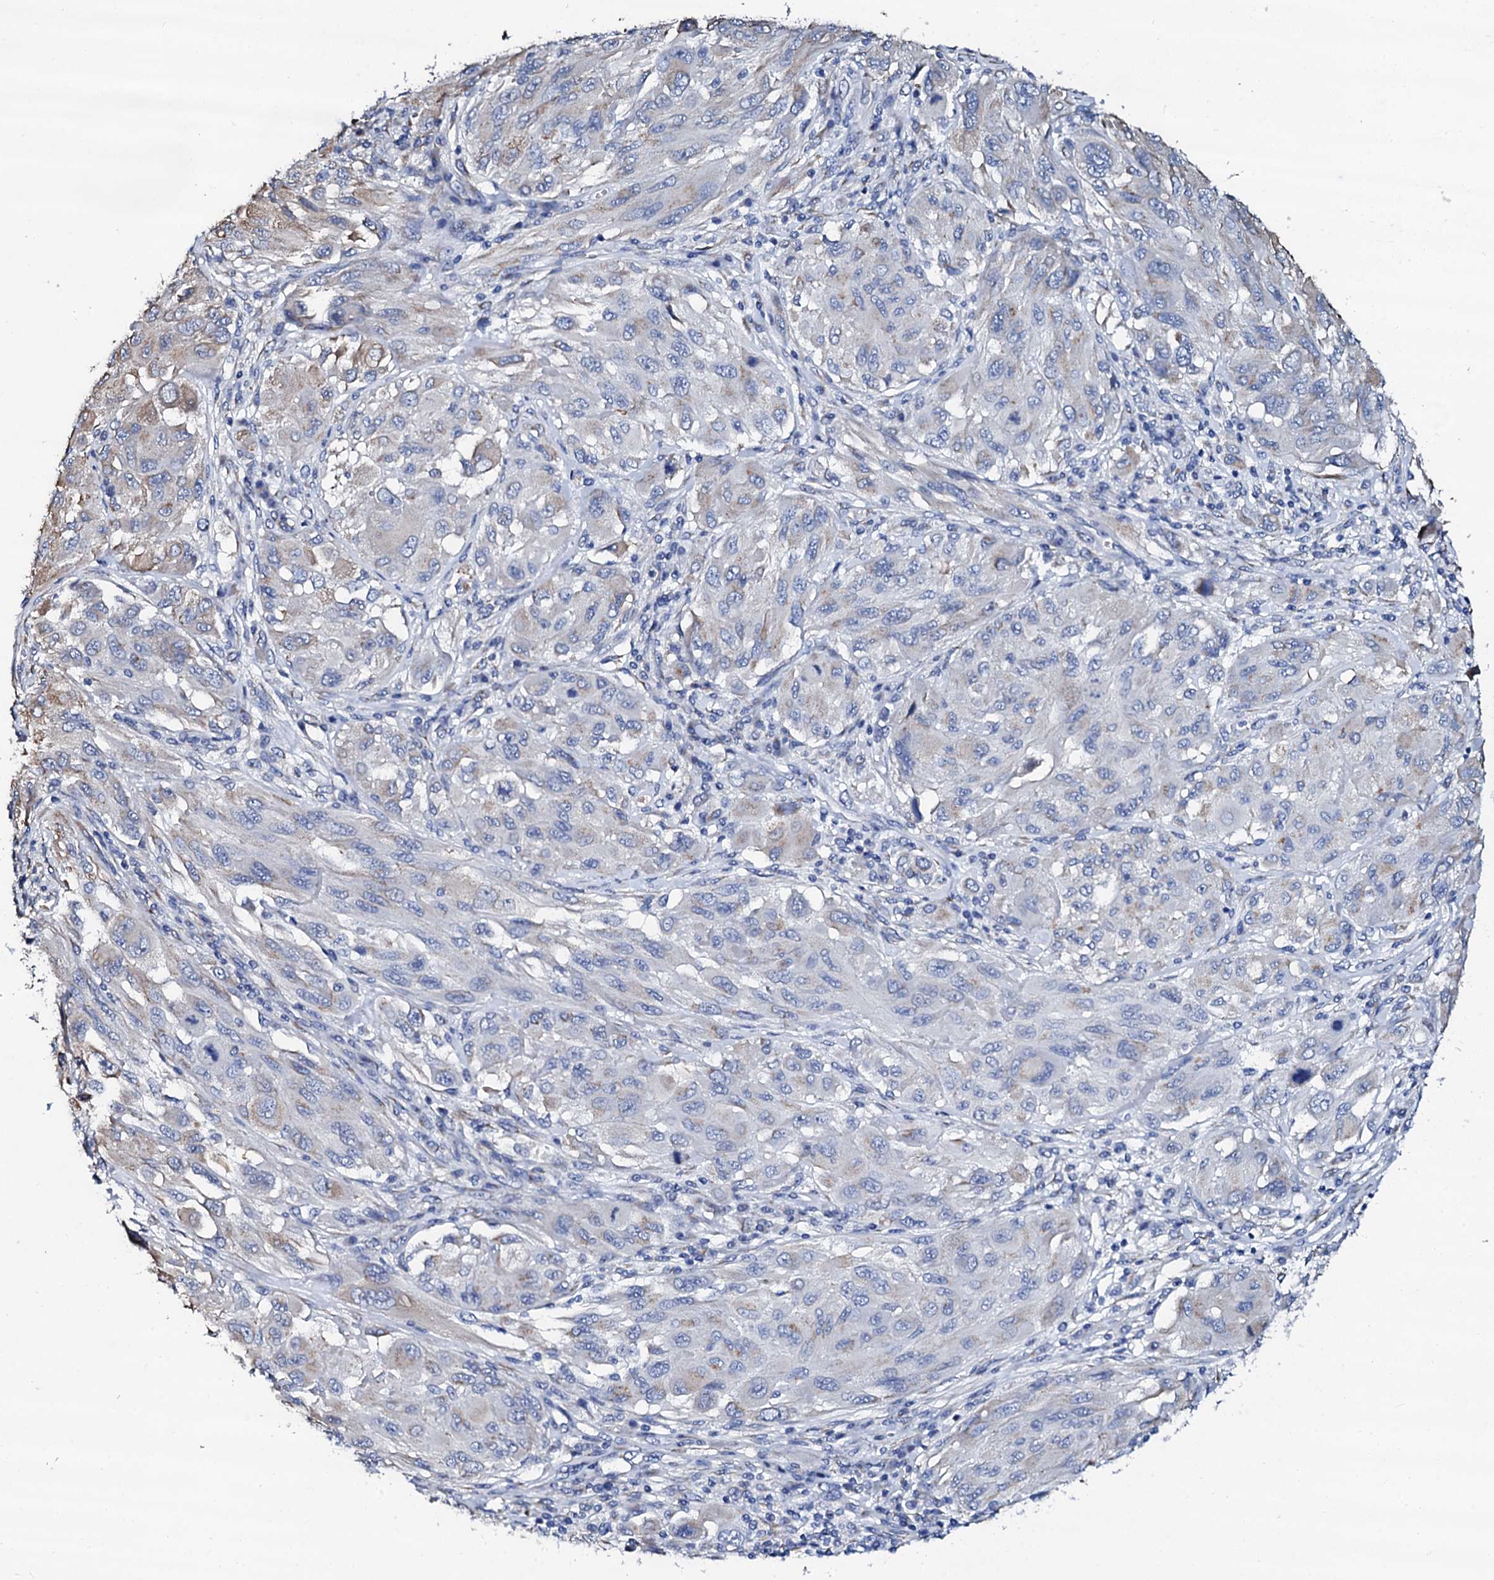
{"staining": {"intensity": "weak", "quantity": "<25%", "location": "cytoplasmic/membranous"}, "tissue": "melanoma", "cell_type": "Tumor cells", "image_type": "cancer", "snomed": [{"axis": "morphology", "description": "Malignant melanoma, NOS"}, {"axis": "topography", "description": "Skin"}], "caption": "The IHC photomicrograph has no significant expression in tumor cells of melanoma tissue.", "gene": "AKAP3", "patient": {"sex": "female", "age": 91}}